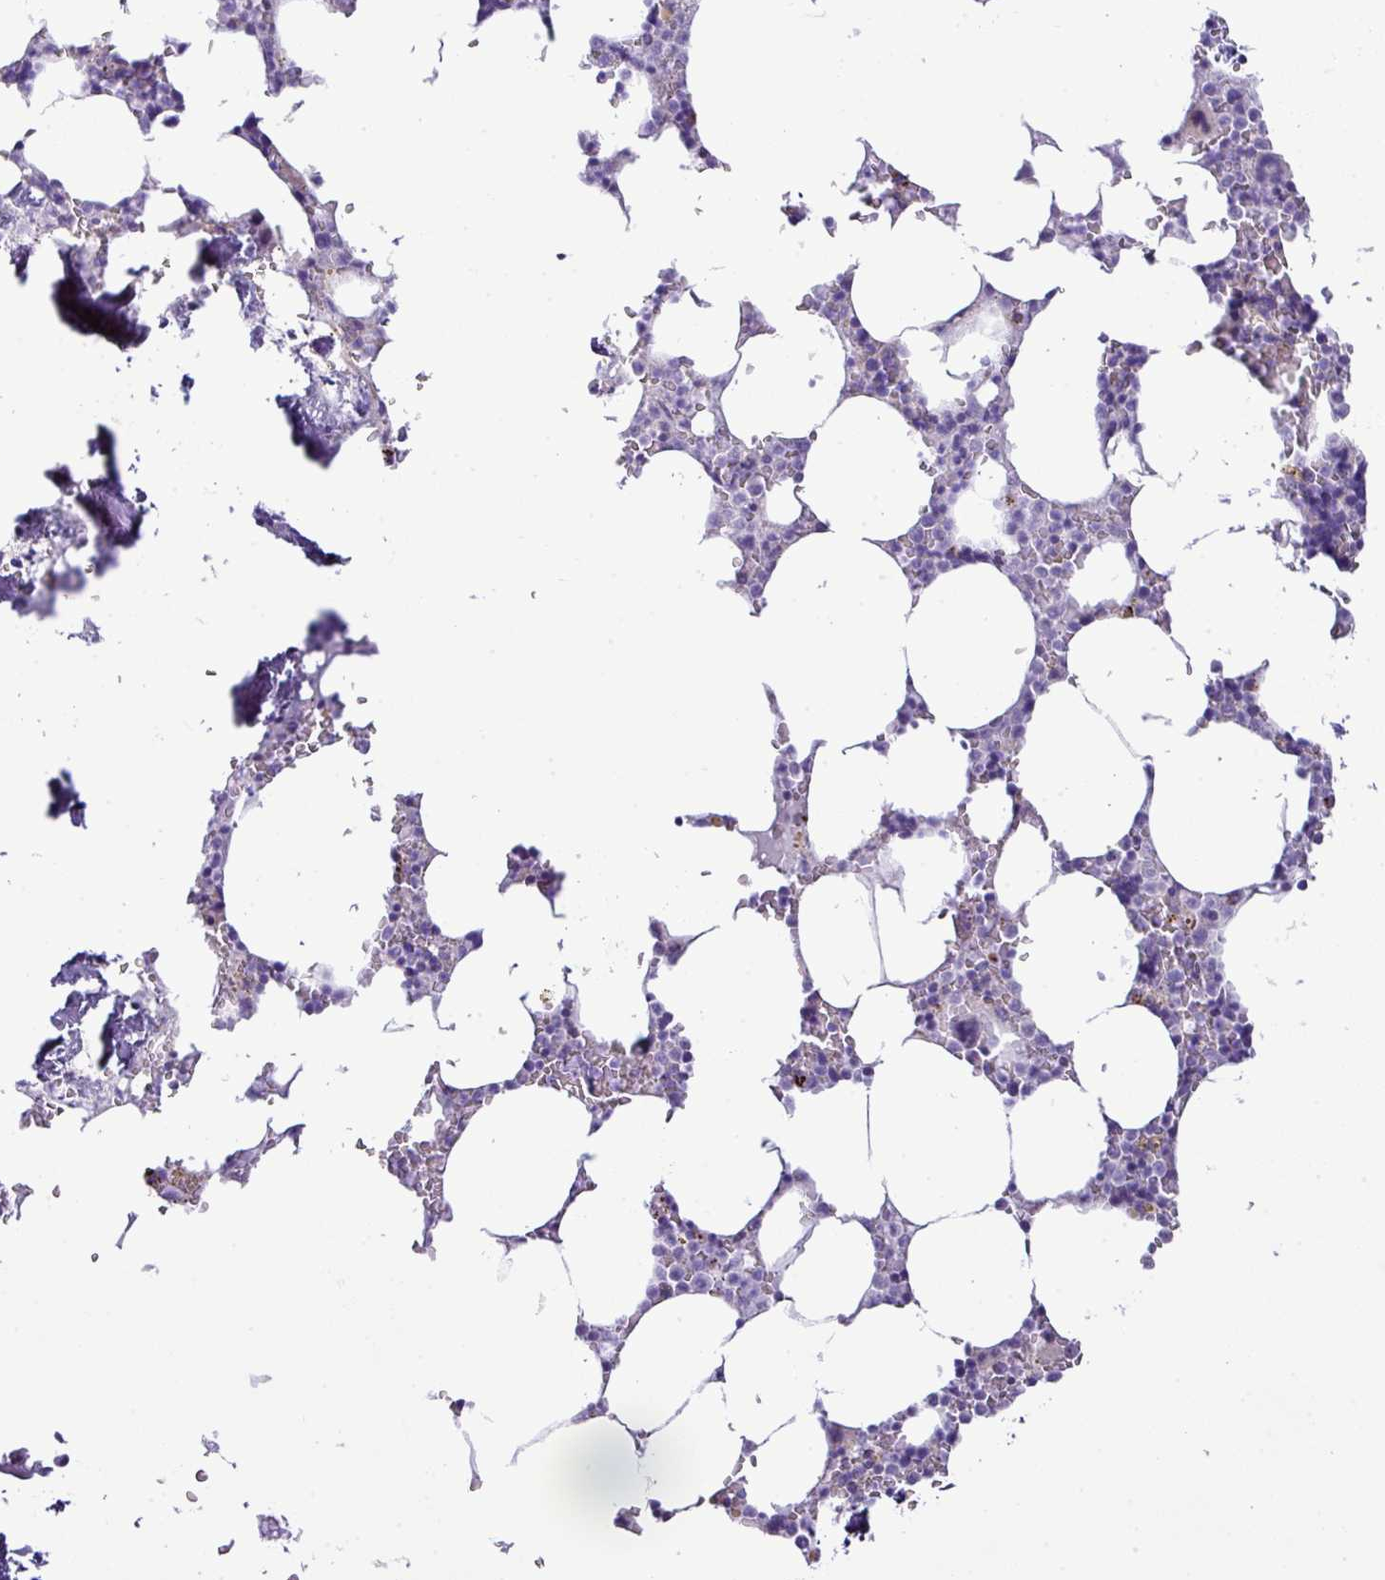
{"staining": {"intensity": "negative", "quantity": "none", "location": "none"}, "tissue": "bone marrow", "cell_type": "Hematopoietic cells", "image_type": "normal", "snomed": [{"axis": "morphology", "description": "Normal tissue, NOS"}, {"axis": "topography", "description": "Bone marrow"}], "caption": "The micrograph demonstrates no staining of hematopoietic cells in benign bone marrow.", "gene": "PGAP4", "patient": {"sex": "male", "age": 64}}